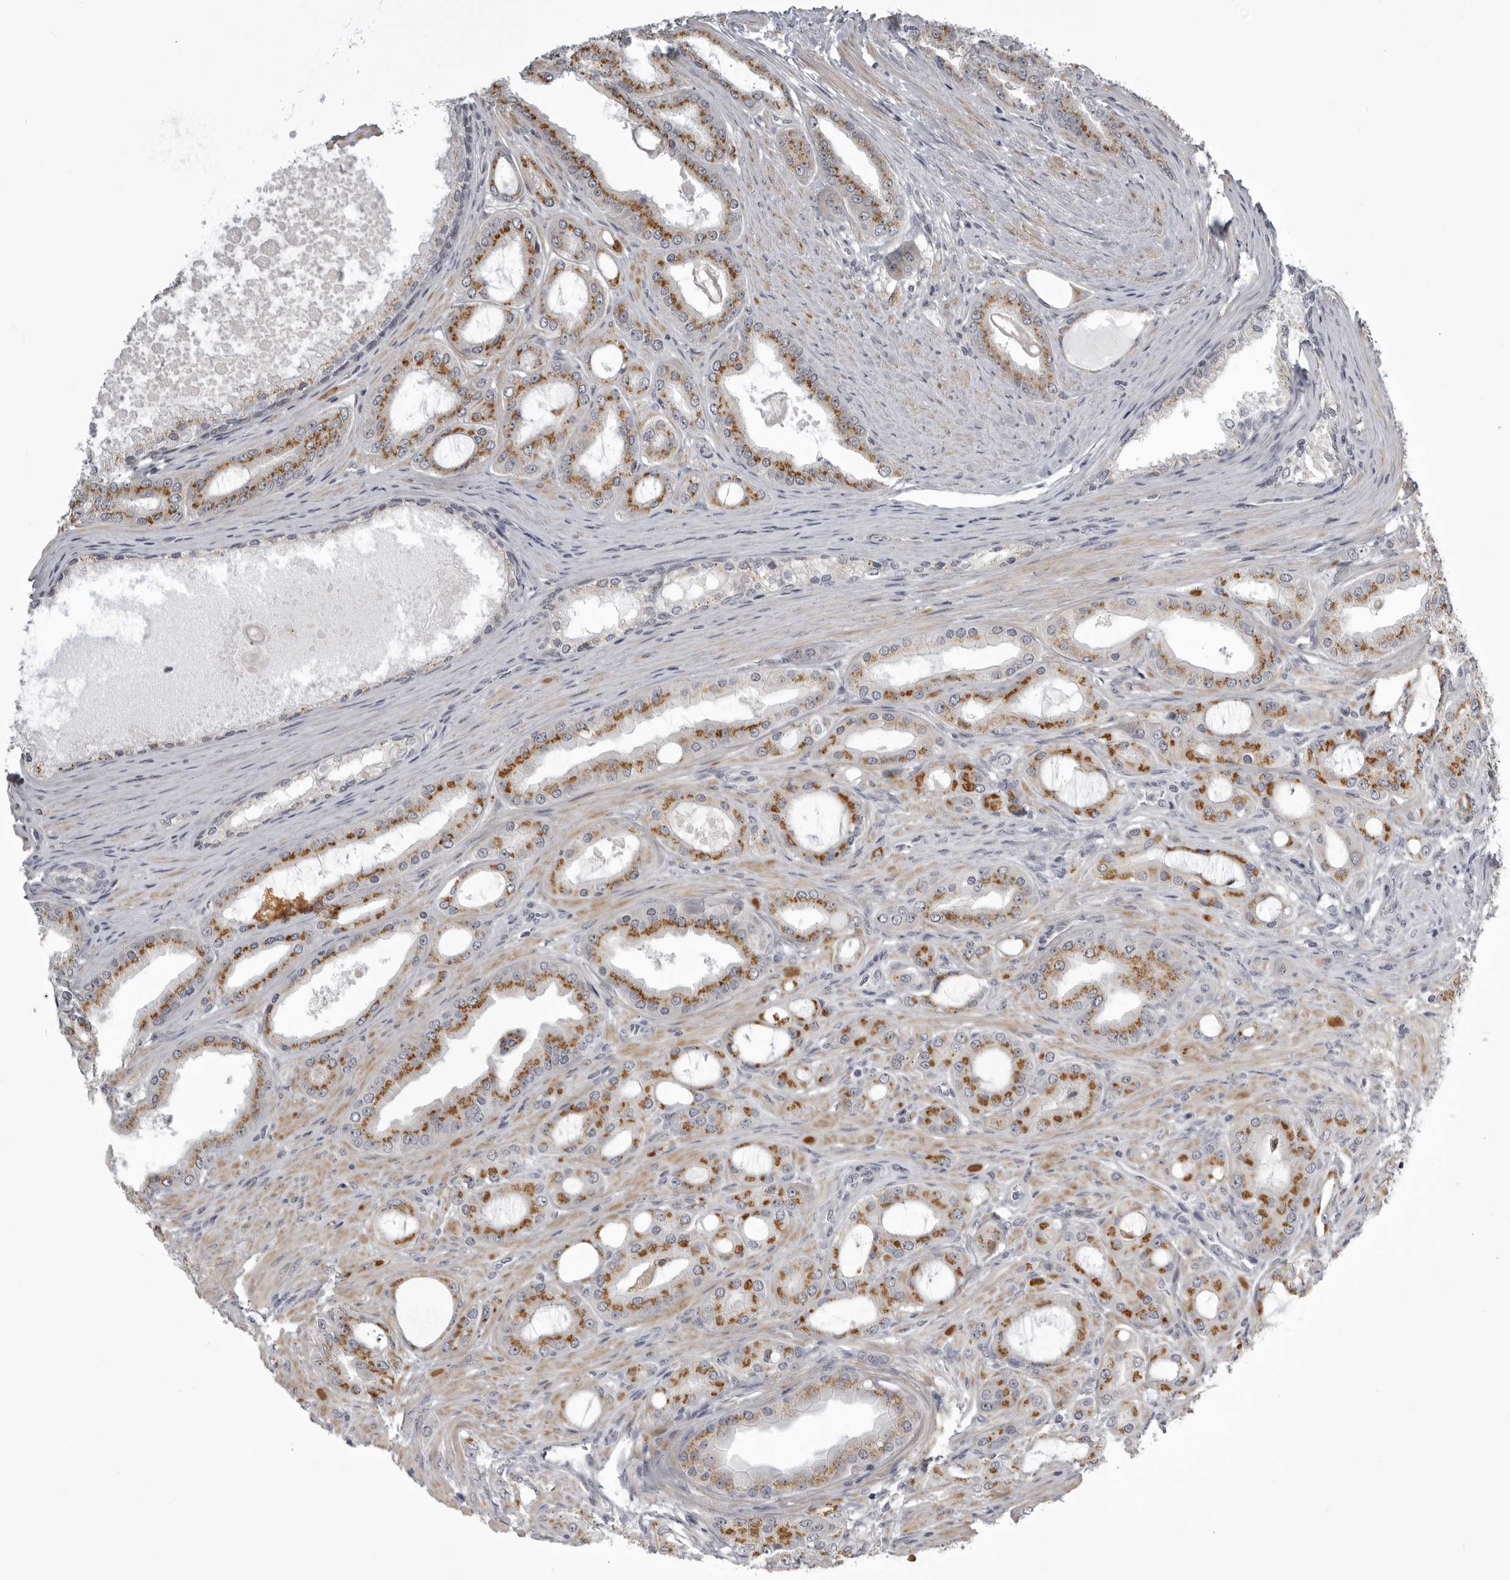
{"staining": {"intensity": "moderate", "quantity": ">75%", "location": "cytoplasmic/membranous"}, "tissue": "prostate cancer", "cell_type": "Tumor cells", "image_type": "cancer", "snomed": [{"axis": "morphology", "description": "Adenocarcinoma, High grade"}, {"axis": "topography", "description": "Prostate"}], "caption": "Moderate cytoplasmic/membranous protein positivity is seen in approximately >75% of tumor cells in prostate cancer. Using DAB (brown) and hematoxylin (blue) stains, captured at high magnification using brightfield microscopy.", "gene": "NCEH1", "patient": {"sex": "male", "age": 60}}